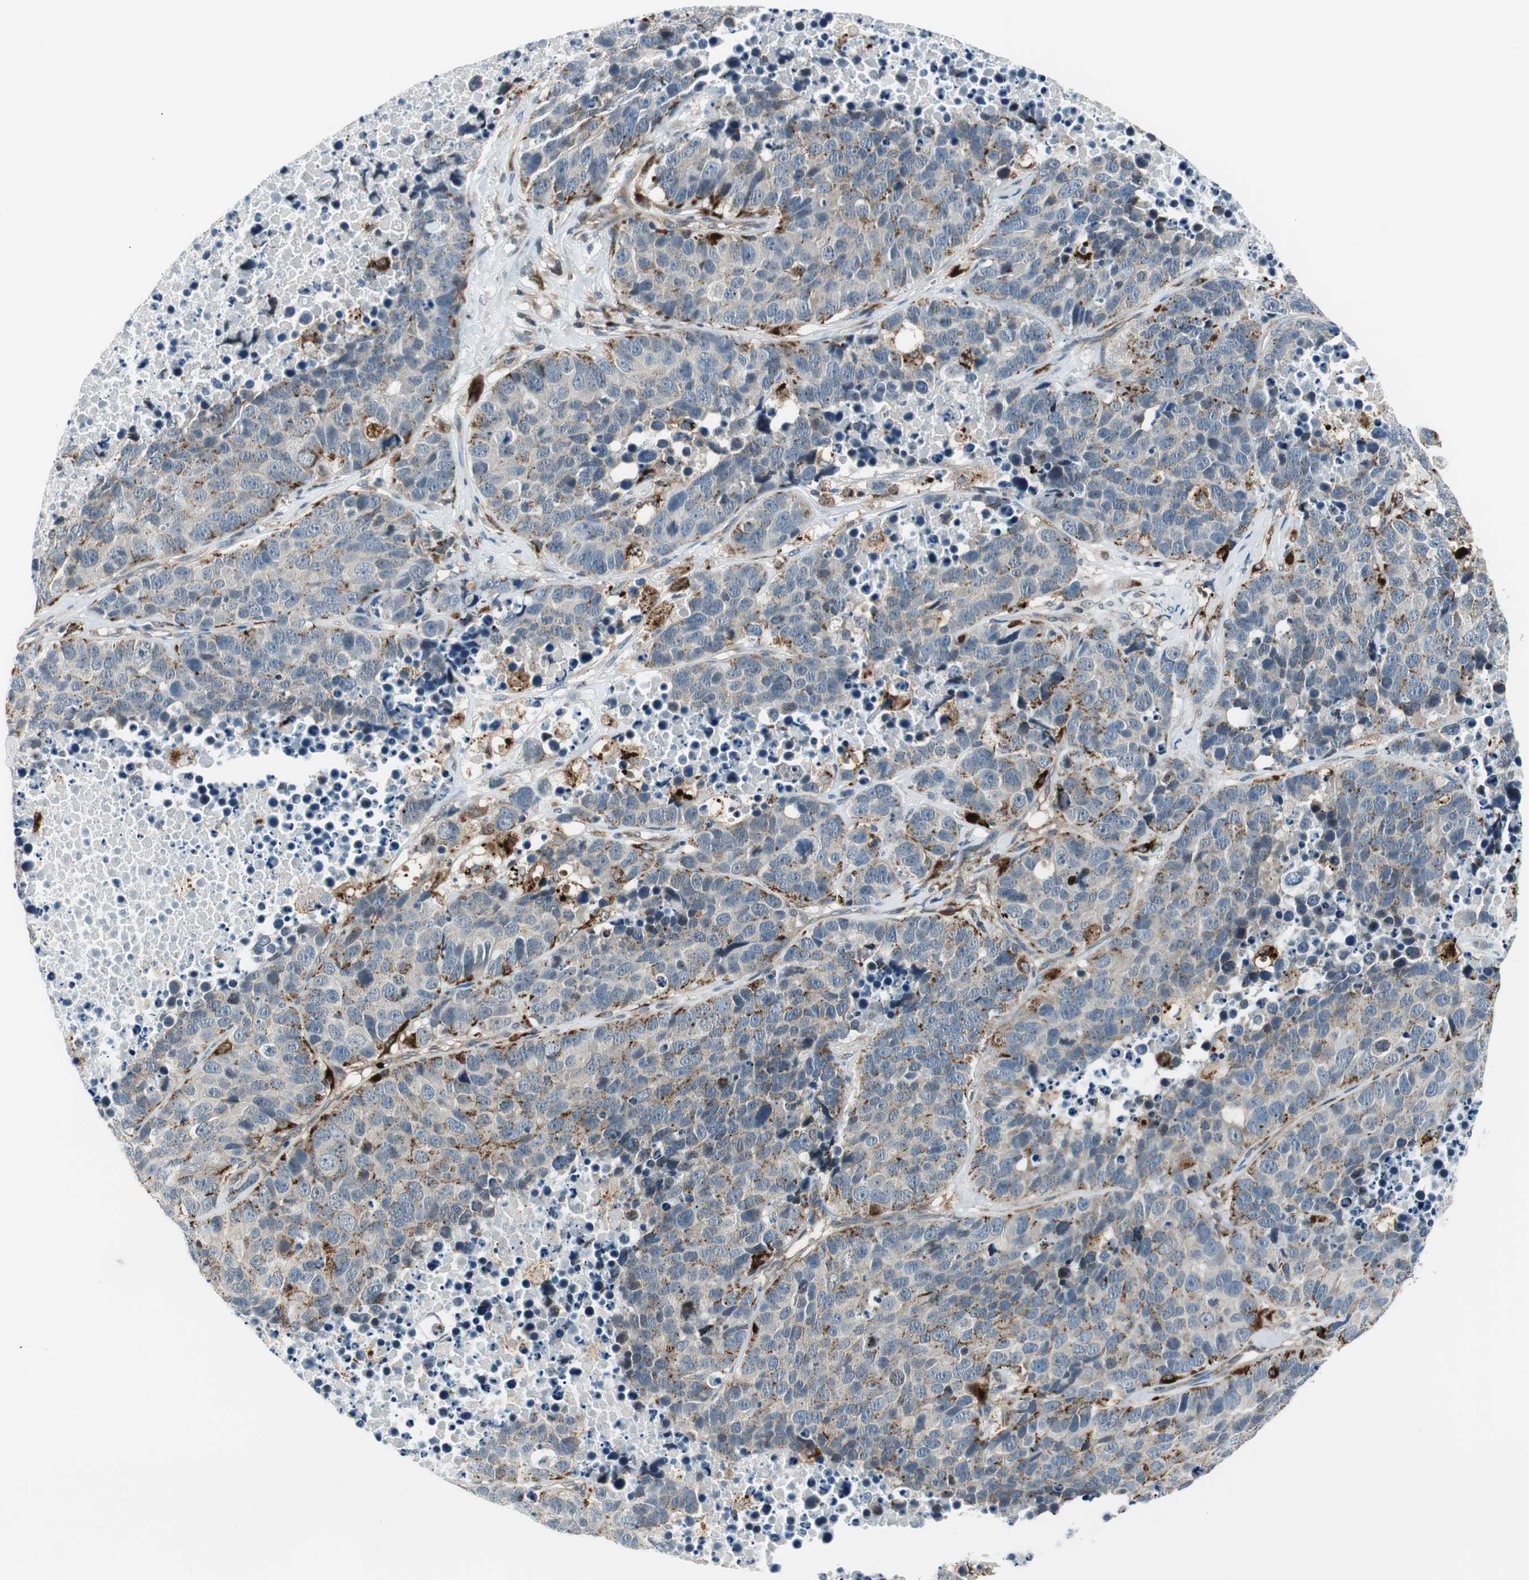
{"staining": {"intensity": "moderate", "quantity": "25%-75%", "location": "cytoplasmic/membranous"}, "tissue": "carcinoid", "cell_type": "Tumor cells", "image_type": "cancer", "snomed": [{"axis": "morphology", "description": "Carcinoid, malignant, NOS"}, {"axis": "topography", "description": "Lung"}], "caption": "A photomicrograph of malignant carcinoid stained for a protein displays moderate cytoplasmic/membranous brown staining in tumor cells.", "gene": "NCK1", "patient": {"sex": "male", "age": 60}}